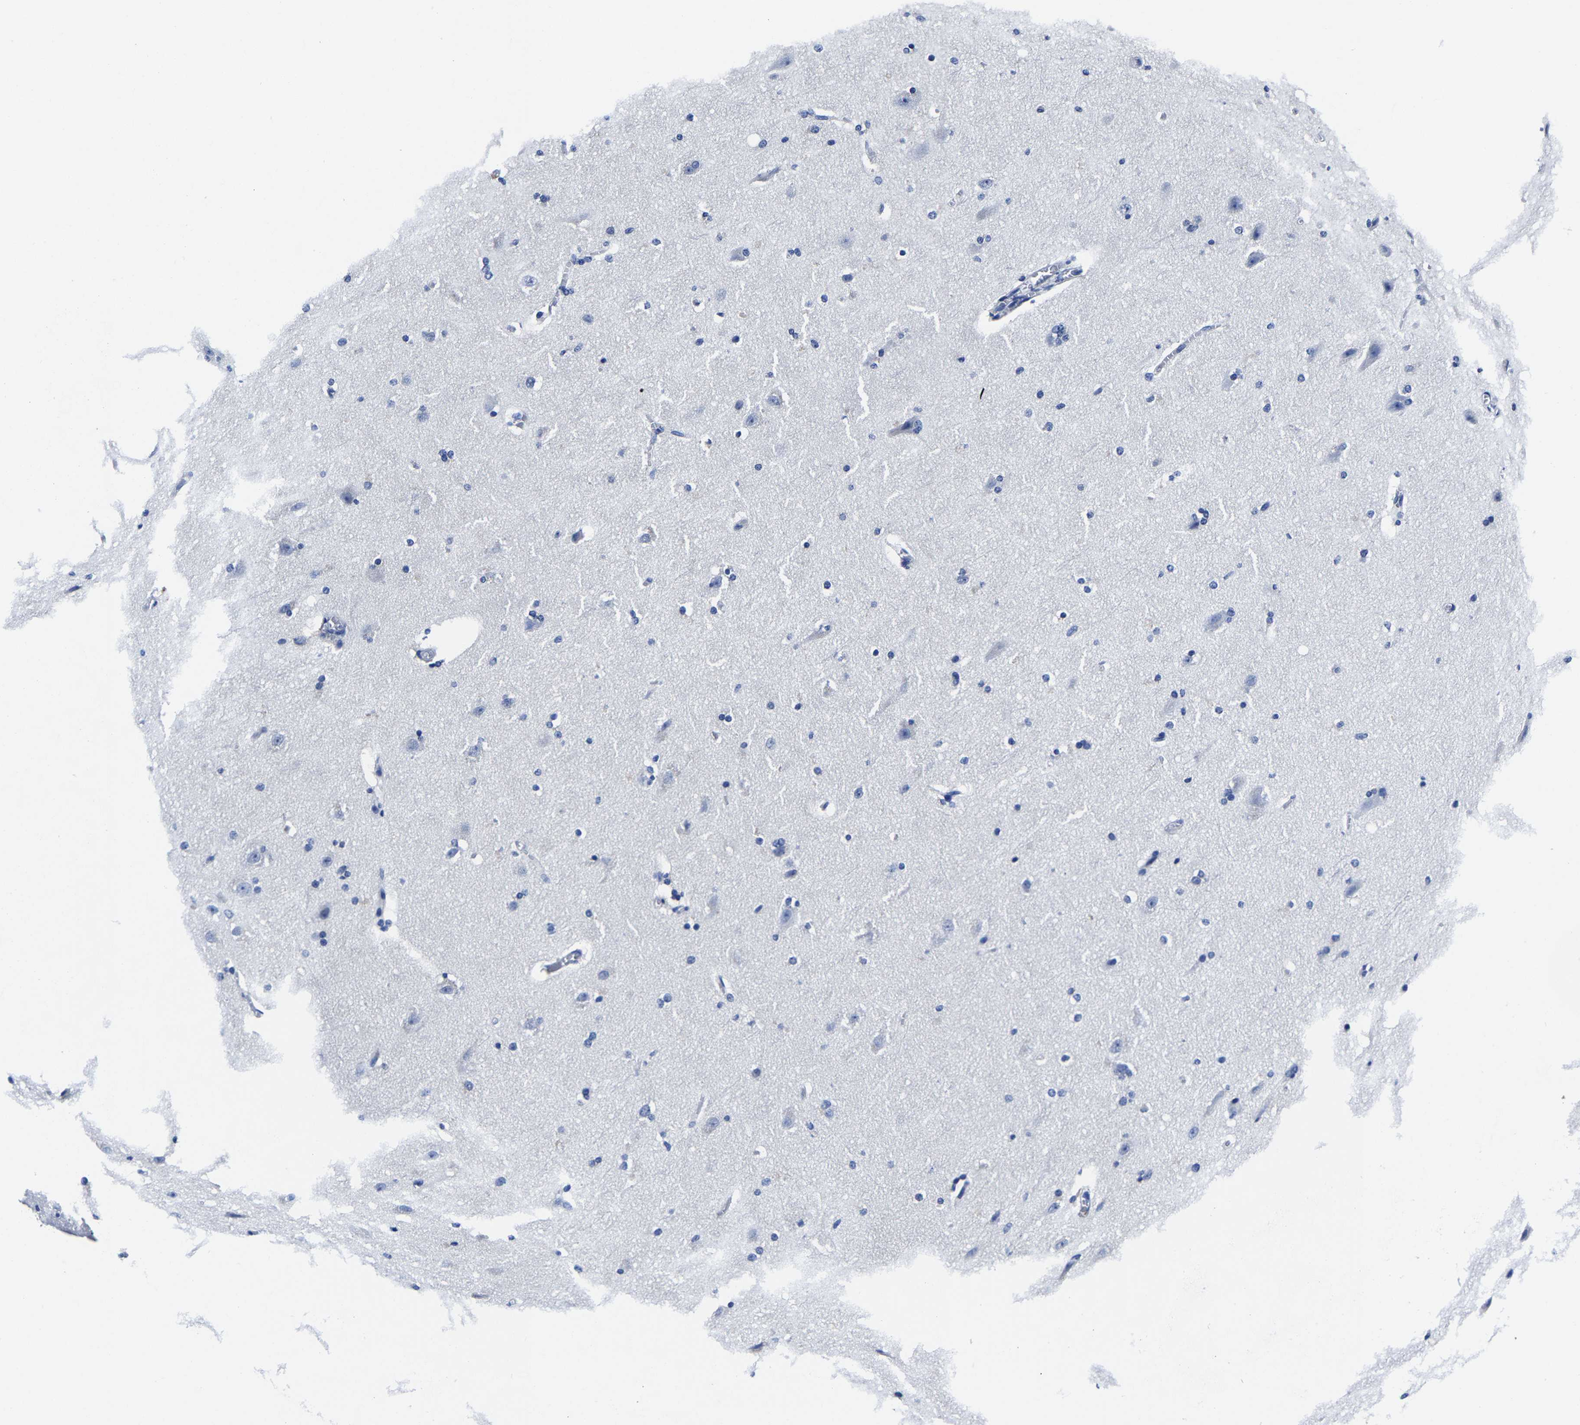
{"staining": {"intensity": "negative", "quantity": "none", "location": "none"}, "tissue": "cerebral cortex", "cell_type": "Endothelial cells", "image_type": "normal", "snomed": [{"axis": "morphology", "description": "Normal tissue, NOS"}, {"axis": "topography", "description": "Cerebral cortex"}, {"axis": "topography", "description": "Hippocampus"}], "caption": "Immunohistochemistry (IHC) of unremarkable cerebral cortex shows no expression in endothelial cells.", "gene": "CPA2", "patient": {"sex": "female", "age": 19}}